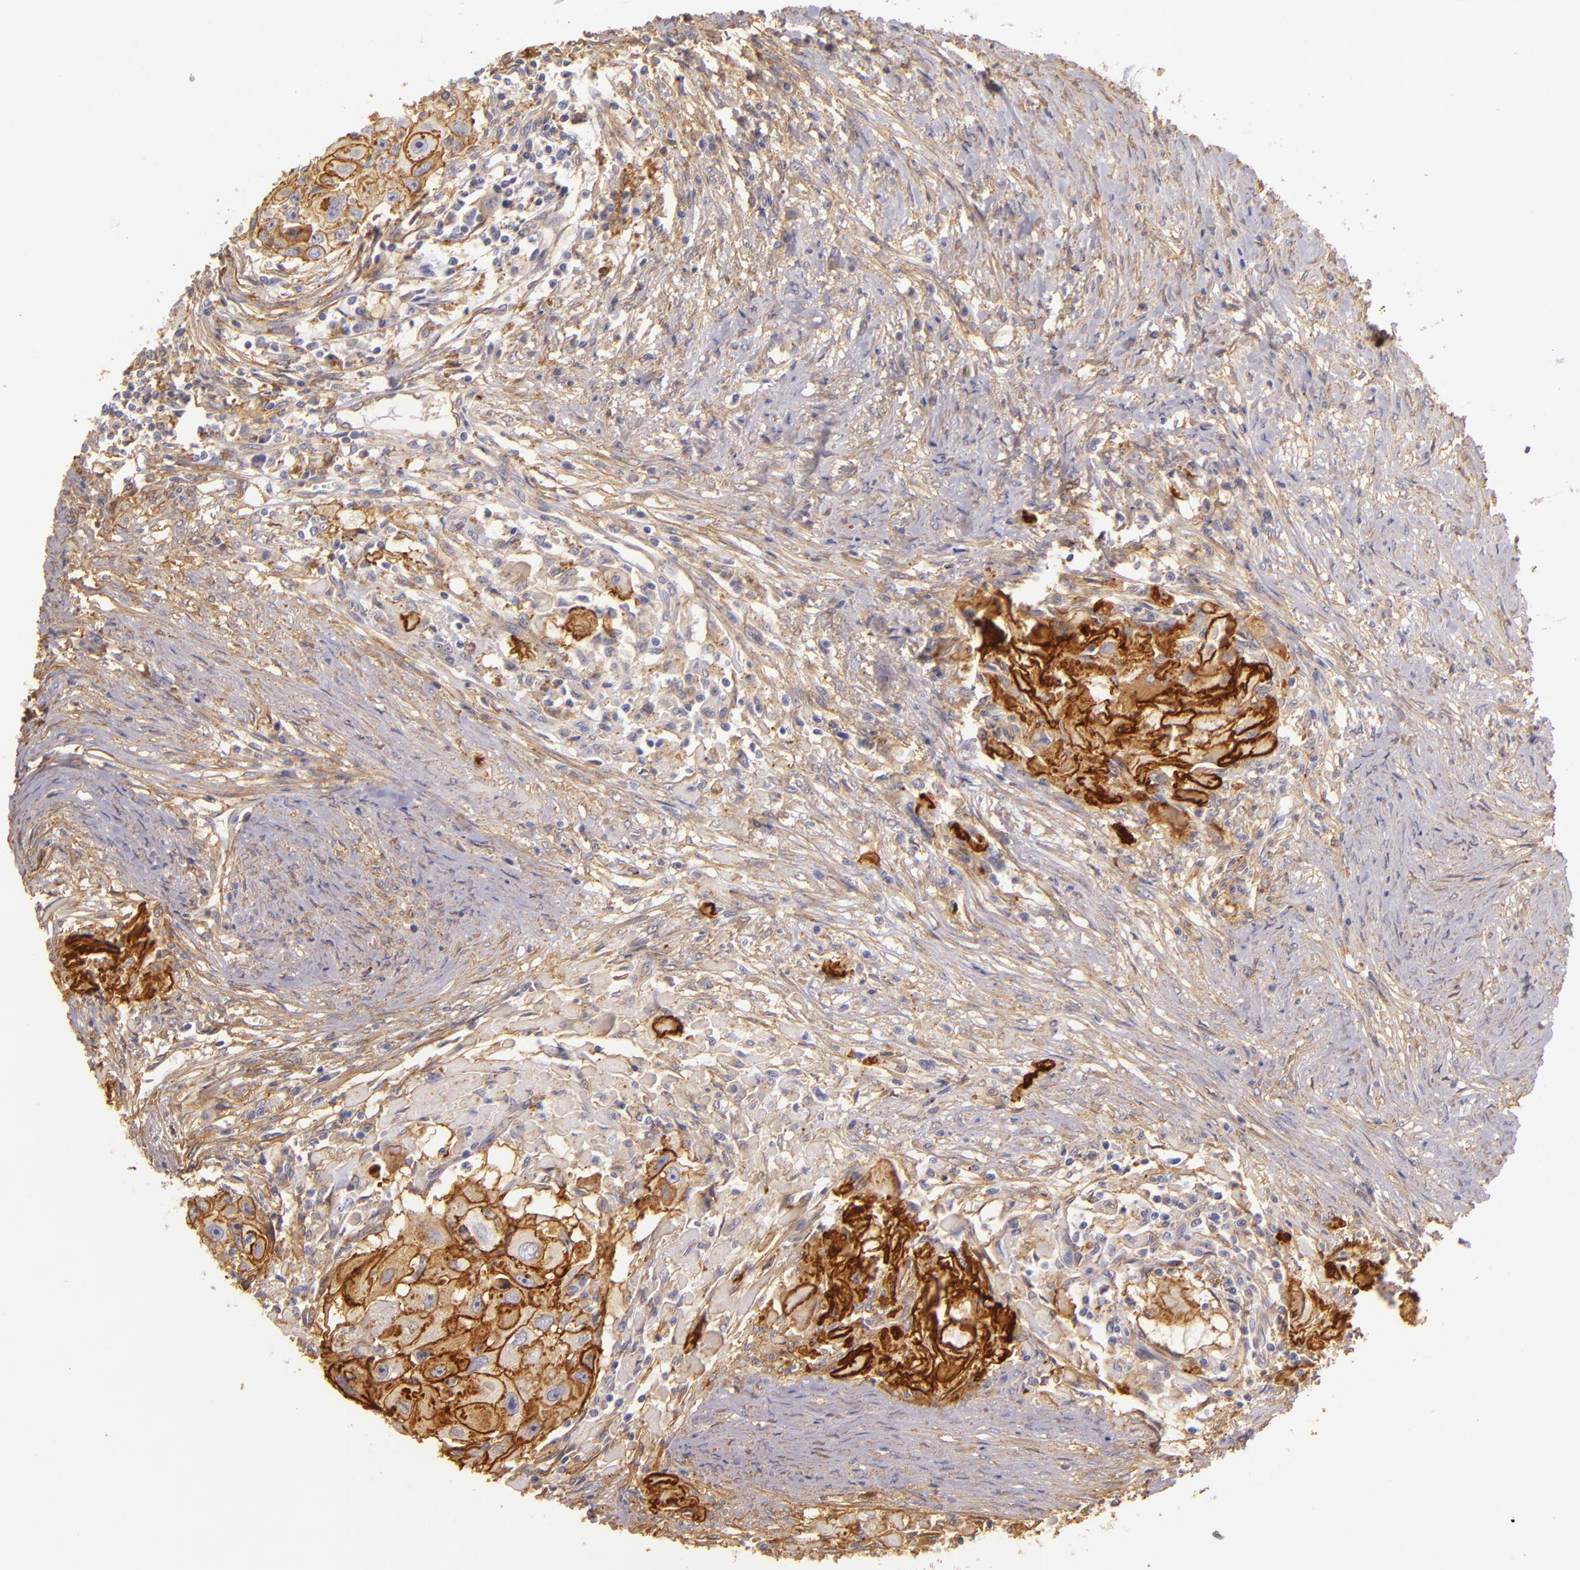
{"staining": {"intensity": "strong", "quantity": "25%-75%", "location": "cytoplasmic/membranous"}, "tissue": "head and neck cancer", "cell_type": "Tumor cells", "image_type": "cancer", "snomed": [{"axis": "morphology", "description": "Squamous cell carcinoma, NOS"}, {"axis": "topography", "description": "Head-Neck"}], "caption": "Immunohistochemistry (IHC) of head and neck cancer exhibits high levels of strong cytoplasmic/membranous positivity in approximately 25%-75% of tumor cells.", "gene": "CTSF", "patient": {"sex": "male", "age": 64}}